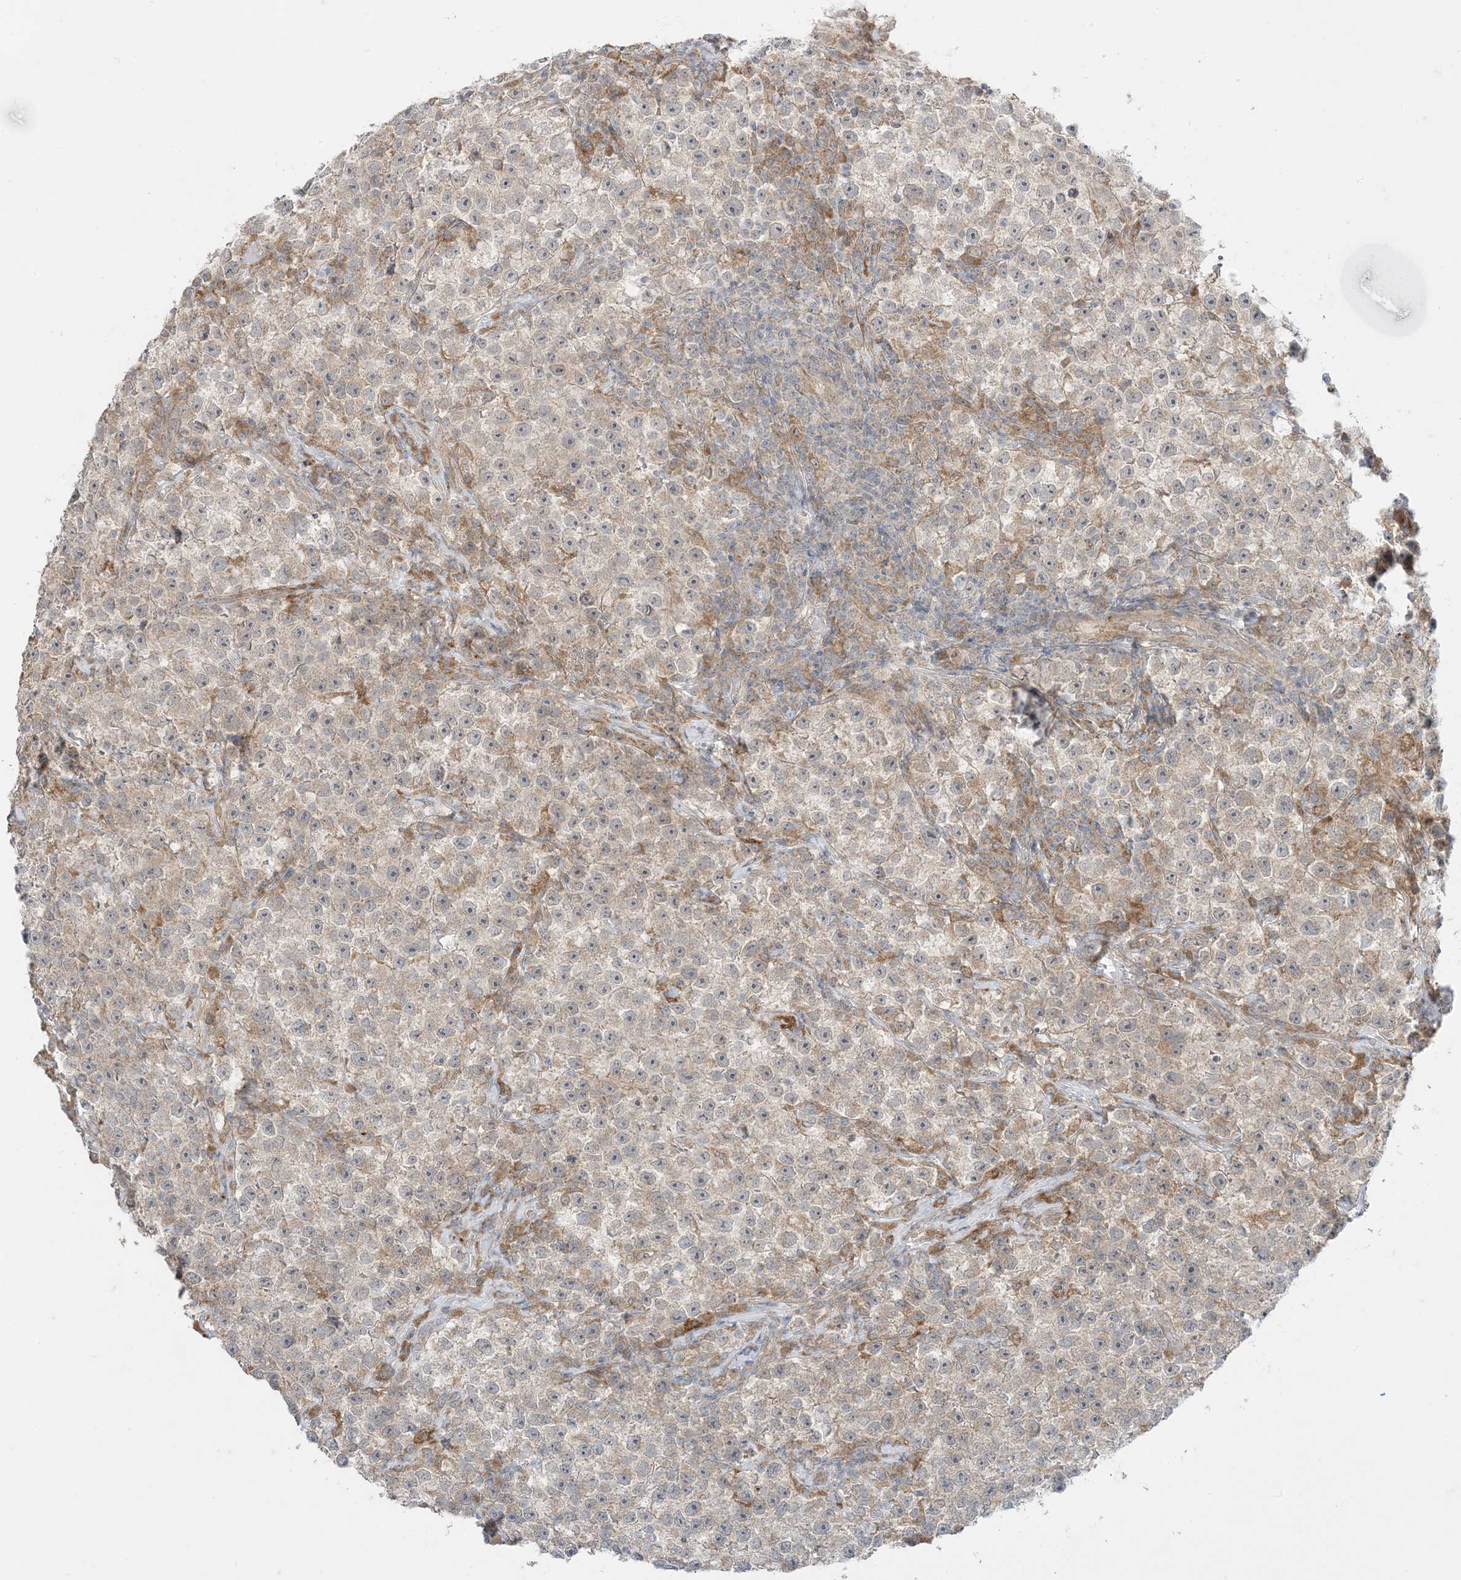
{"staining": {"intensity": "weak", "quantity": "25%-75%", "location": "cytoplasmic/membranous"}, "tissue": "testis cancer", "cell_type": "Tumor cells", "image_type": "cancer", "snomed": [{"axis": "morphology", "description": "Seminoma, NOS"}, {"axis": "topography", "description": "Testis"}], "caption": "Immunohistochemical staining of seminoma (testis) exhibits low levels of weak cytoplasmic/membranous protein staining in approximately 25%-75% of tumor cells.", "gene": "ODC1", "patient": {"sex": "male", "age": 22}}